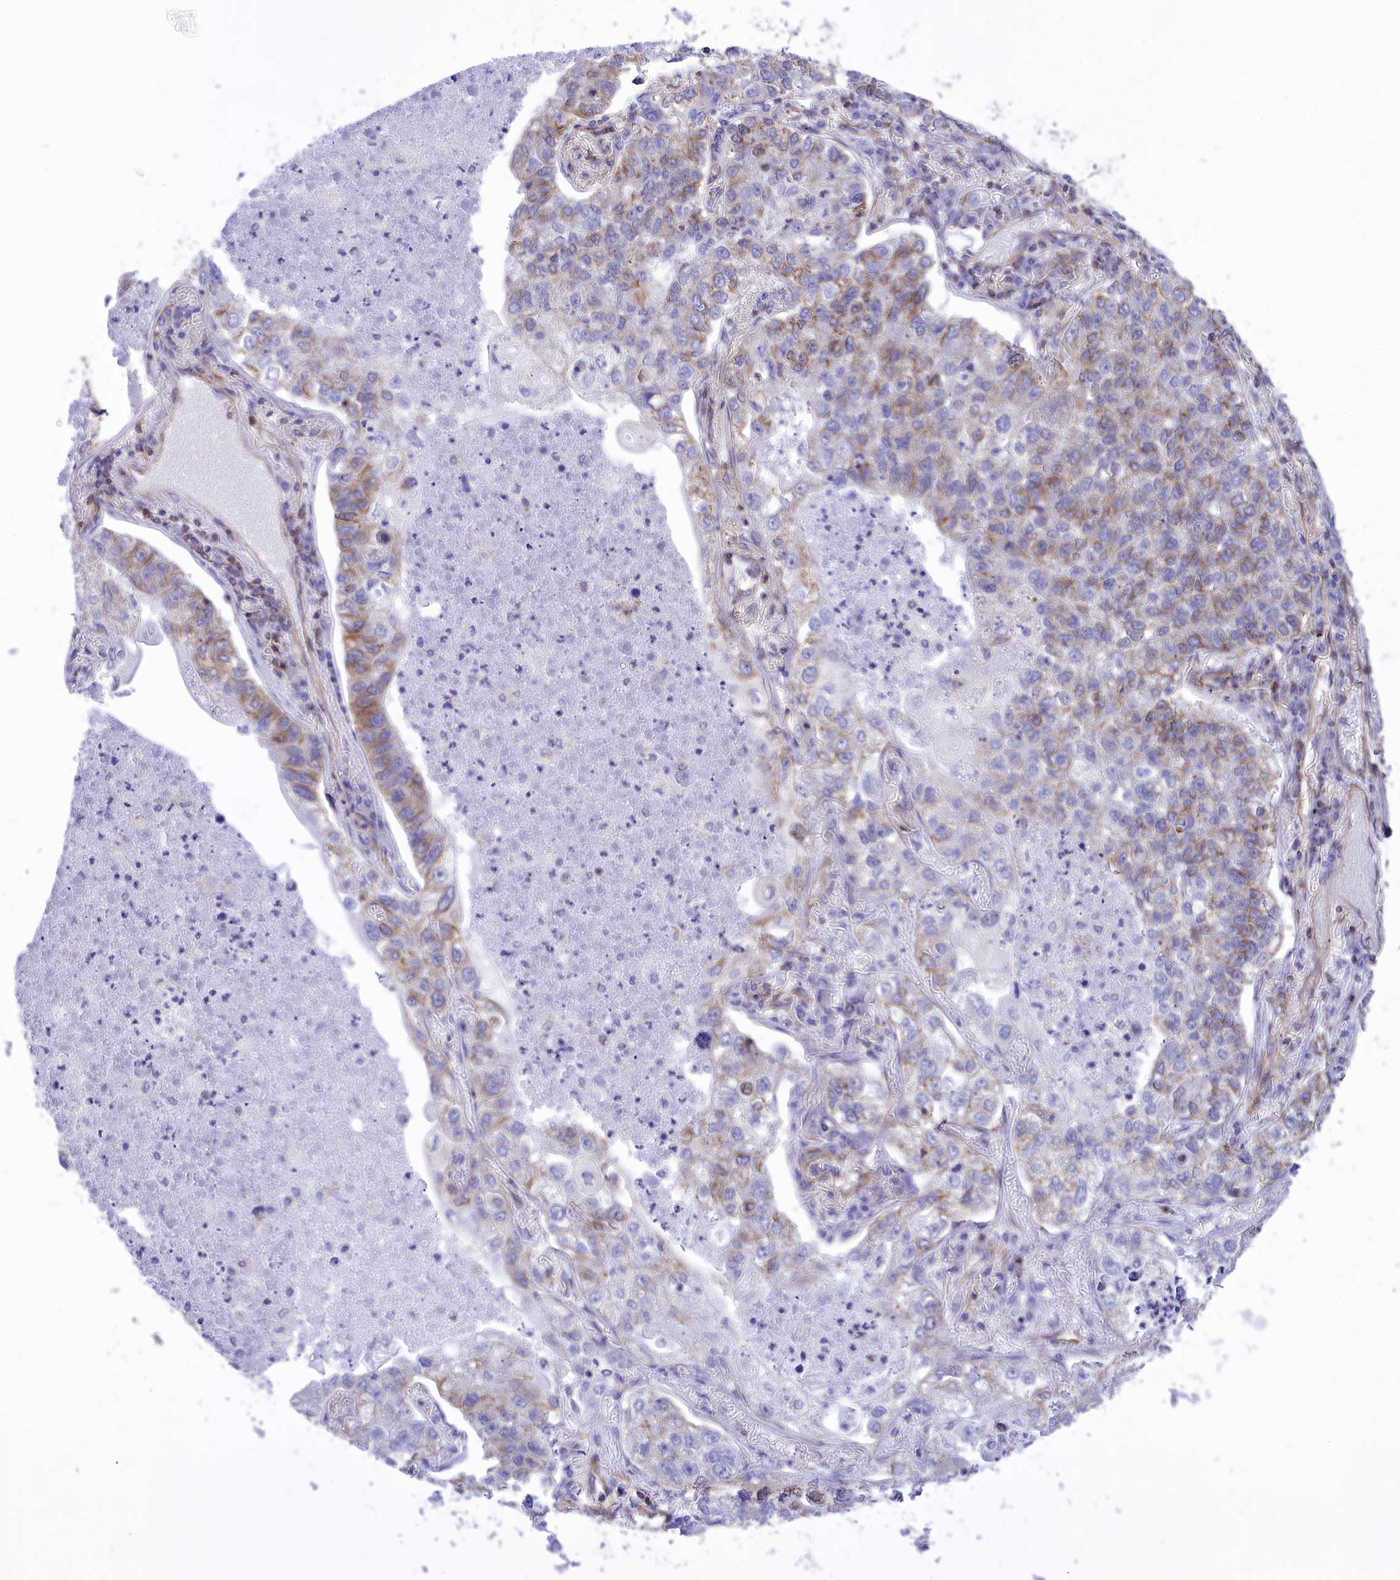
{"staining": {"intensity": "moderate", "quantity": "<25%", "location": "cytoplasmic/membranous"}, "tissue": "lung cancer", "cell_type": "Tumor cells", "image_type": "cancer", "snomed": [{"axis": "morphology", "description": "Adenocarcinoma, NOS"}, {"axis": "topography", "description": "Lung"}], "caption": "This is a micrograph of immunohistochemistry (IHC) staining of lung cancer (adenocarcinoma), which shows moderate staining in the cytoplasmic/membranous of tumor cells.", "gene": "SEPTIN9", "patient": {"sex": "male", "age": 49}}